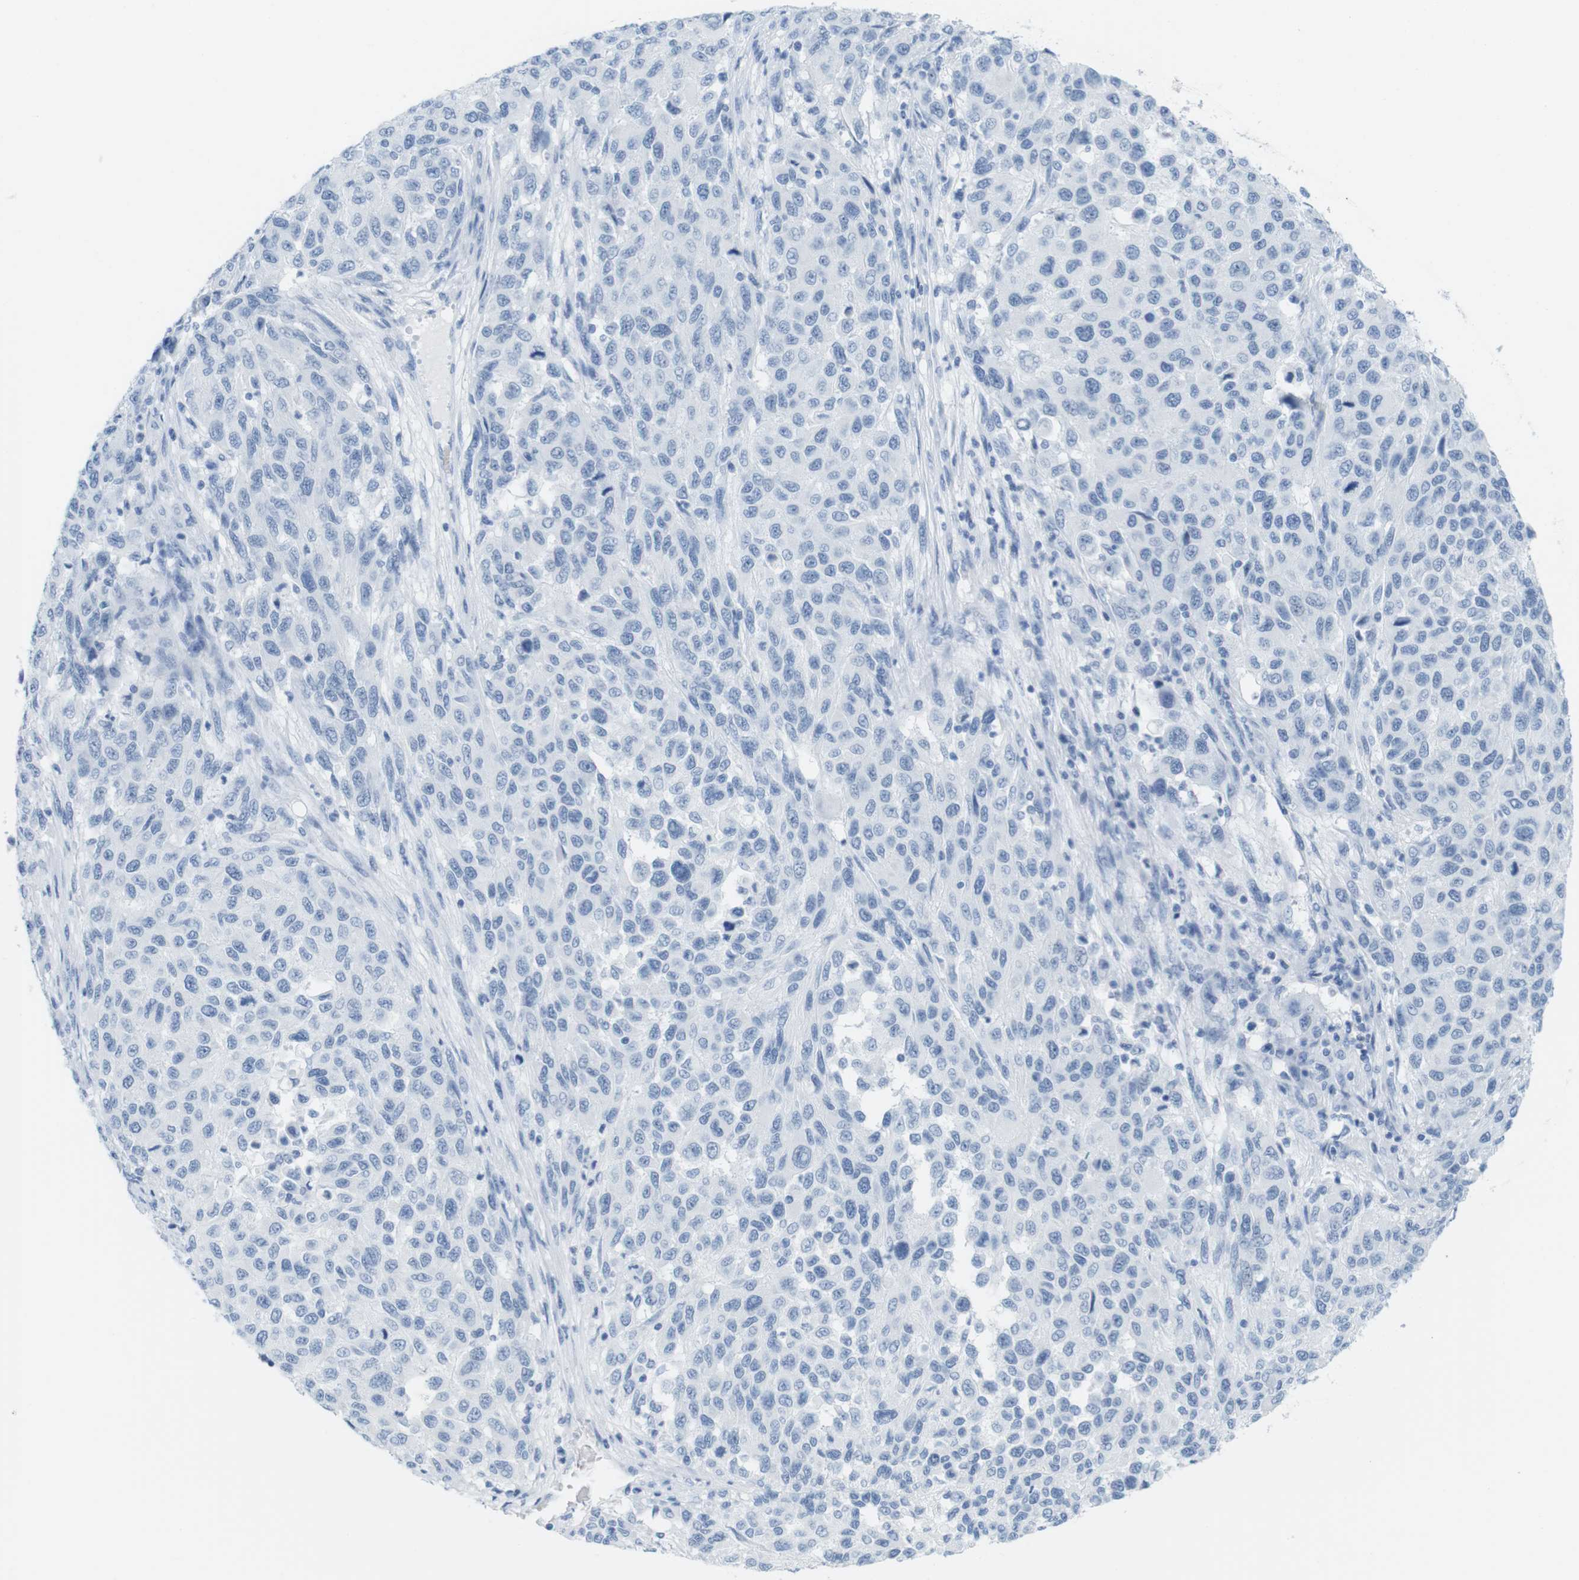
{"staining": {"intensity": "negative", "quantity": "none", "location": "none"}, "tissue": "melanoma", "cell_type": "Tumor cells", "image_type": "cancer", "snomed": [{"axis": "morphology", "description": "Malignant melanoma, Metastatic site"}, {"axis": "topography", "description": "Lymph node"}], "caption": "Malignant melanoma (metastatic site) was stained to show a protein in brown. There is no significant staining in tumor cells.", "gene": "TNNT2", "patient": {"sex": "male", "age": 61}}